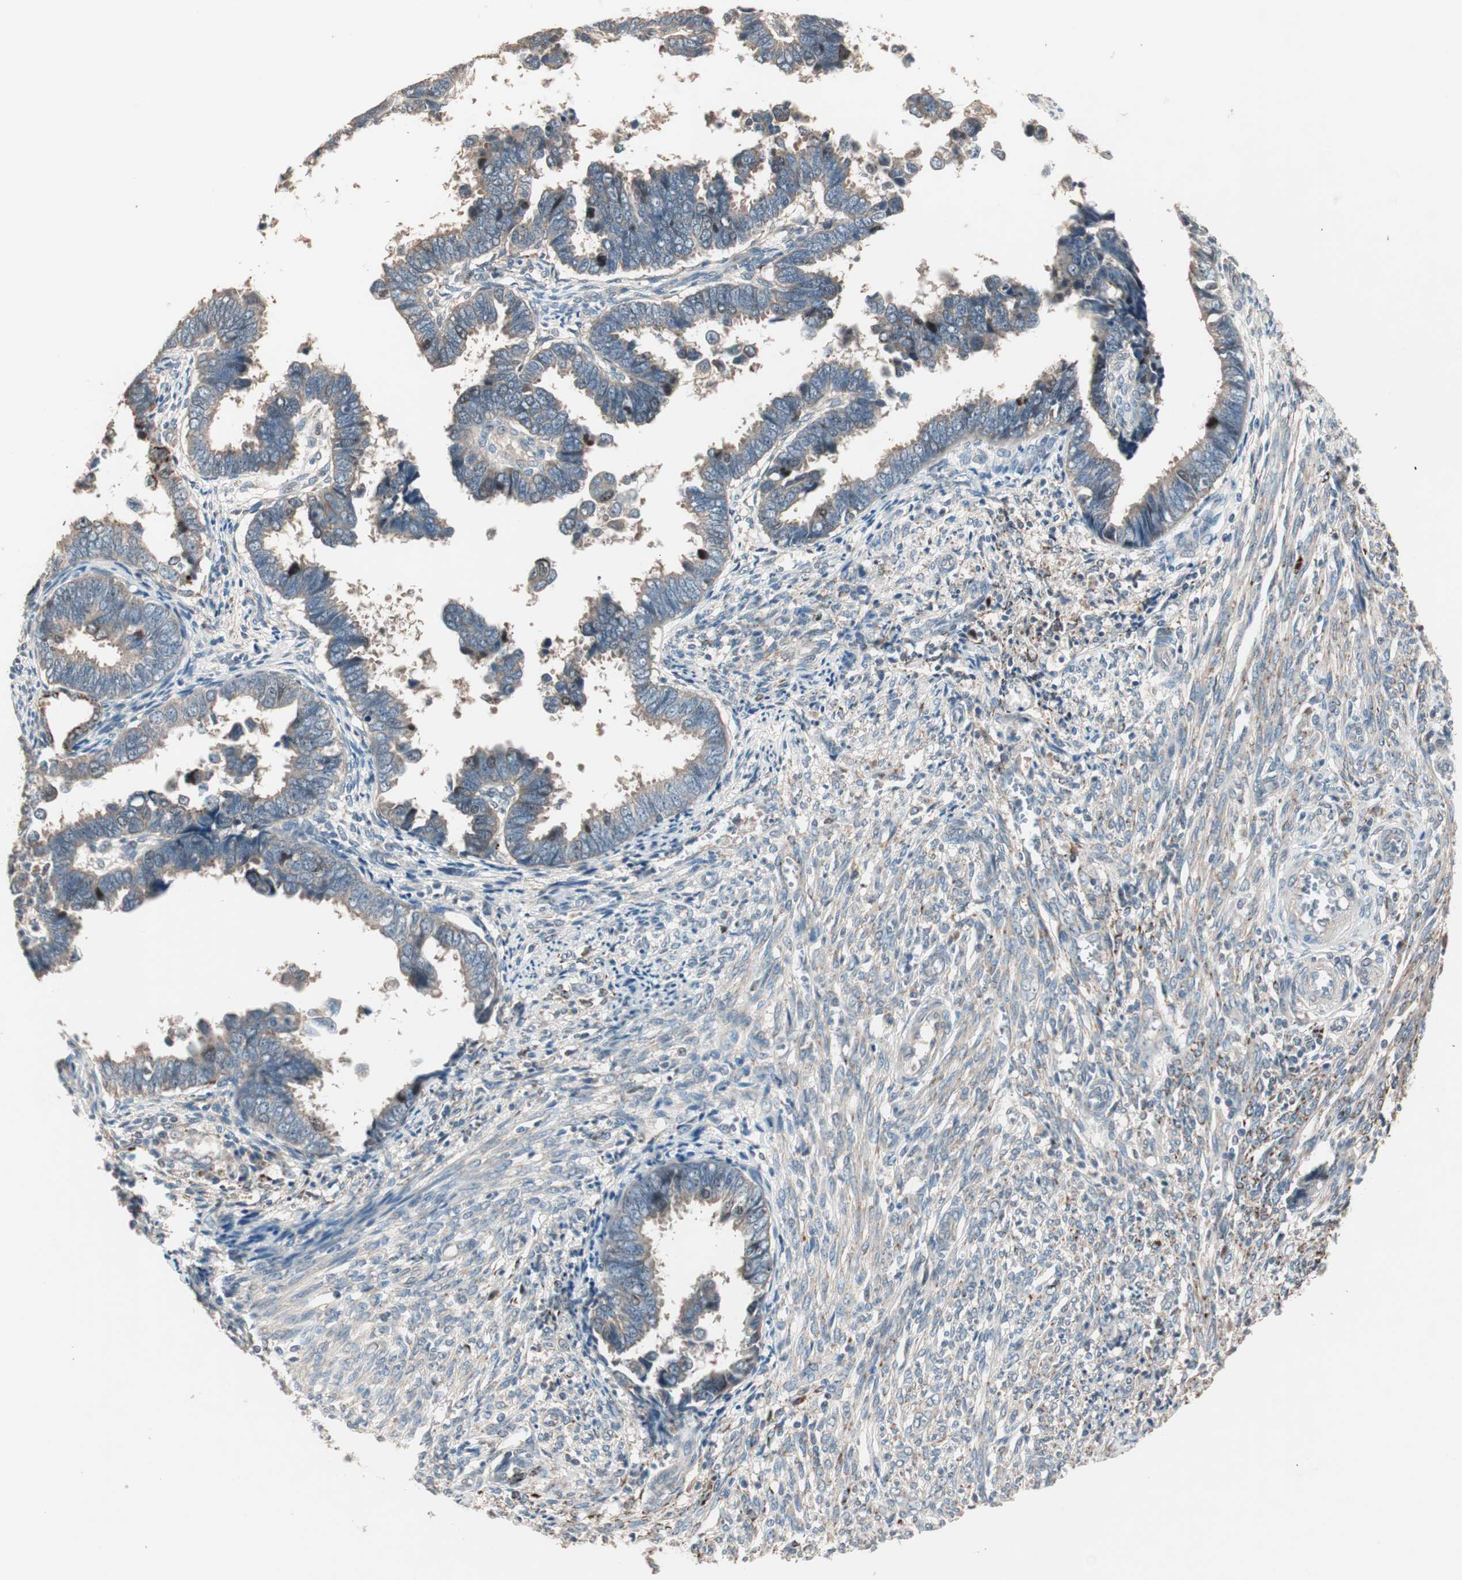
{"staining": {"intensity": "moderate", "quantity": ">75%", "location": "cytoplasmic/membranous"}, "tissue": "endometrial cancer", "cell_type": "Tumor cells", "image_type": "cancer", "snomed": [{"axis": "morphology", "description": "Adenocarcinoma, NOS"}, {"axis": "topography", "description": "Endometrium"}], "caption": "Human endometrial cancer stained with a protein marker exhibits moderate staining in tumor cells.", "gene": "NFRKB", "patient": {"sex": "female", "age": 75}}